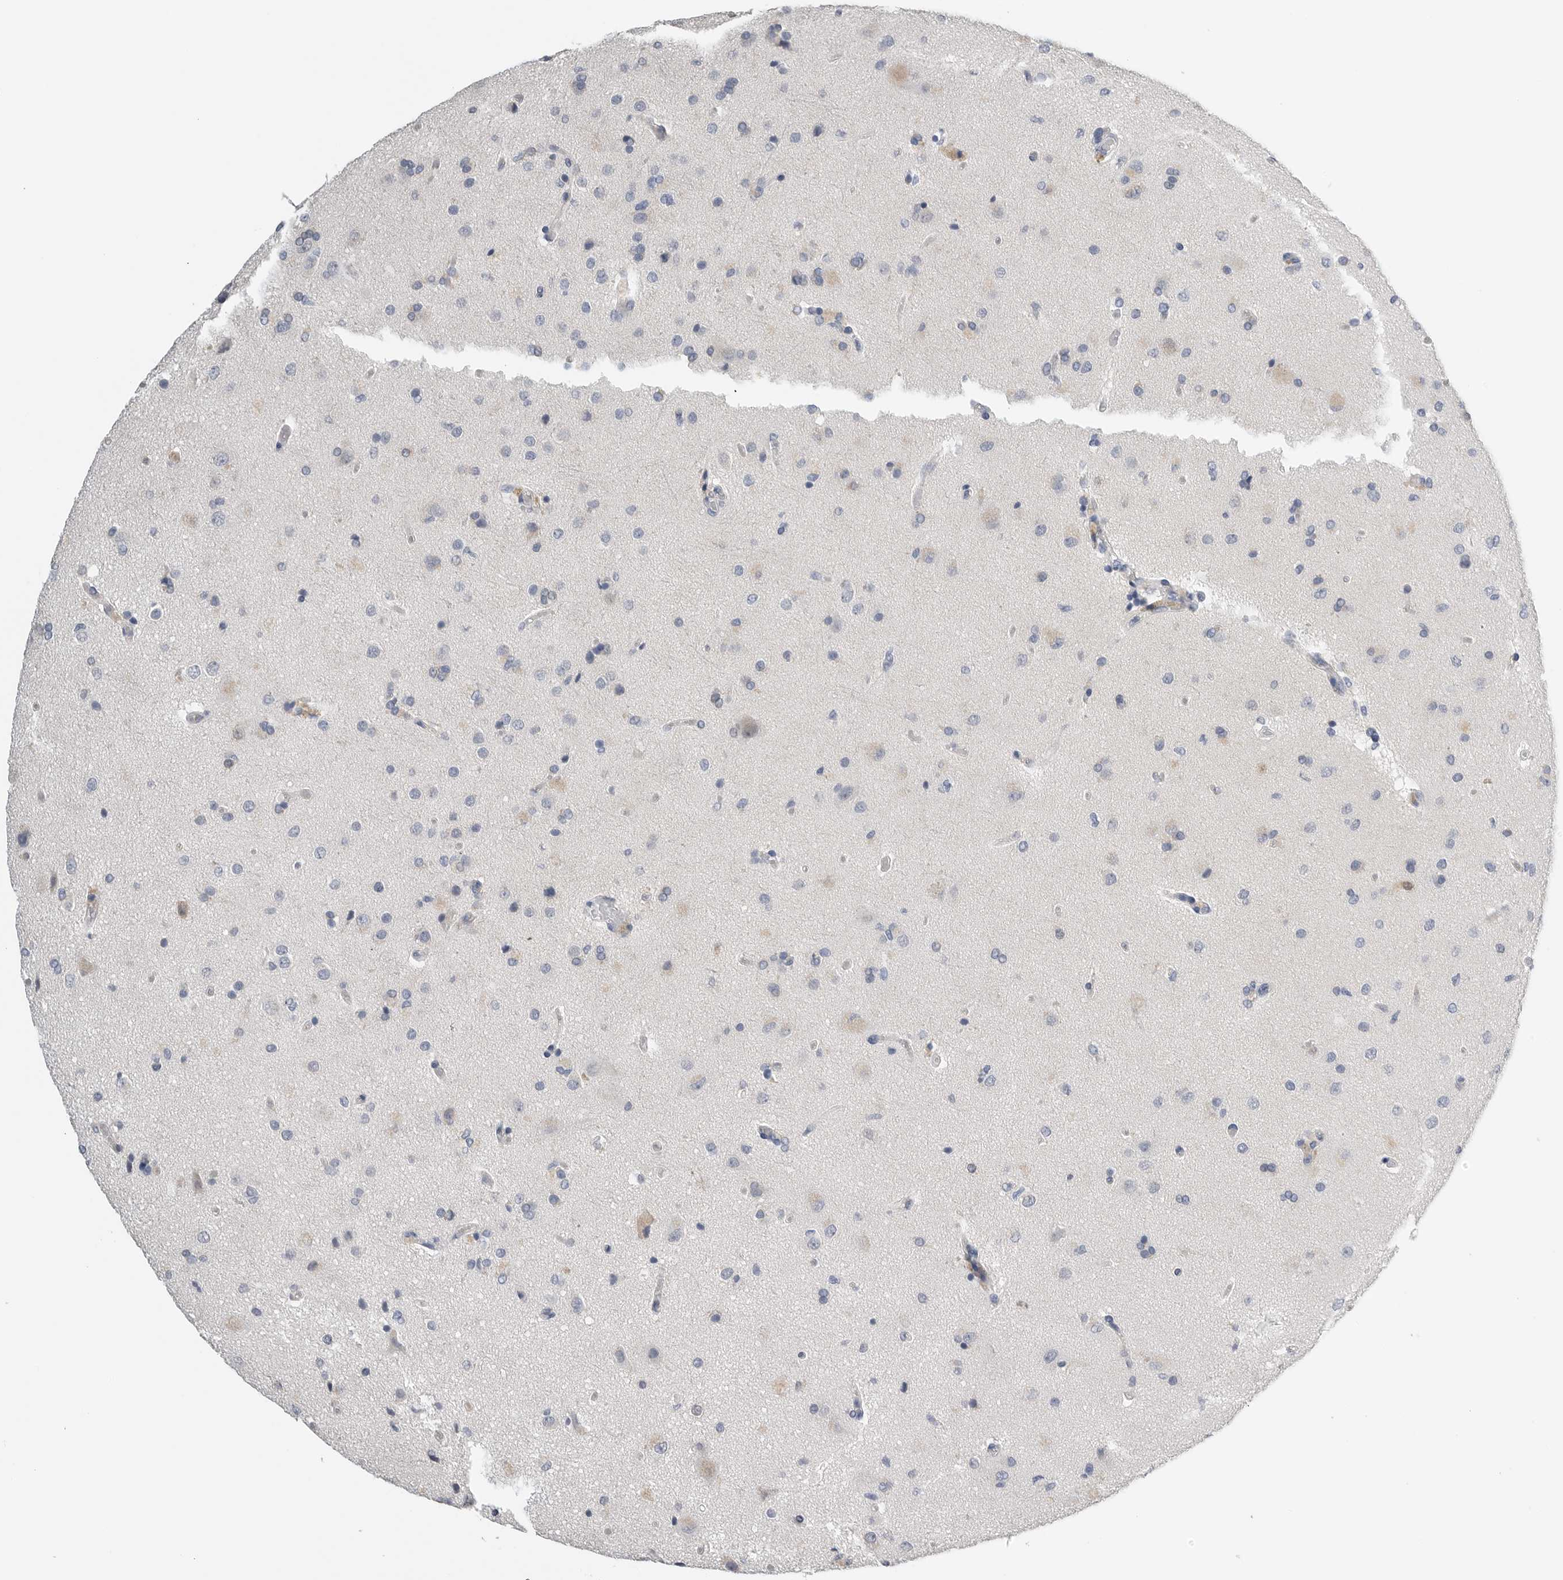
{"staining": {"intensity": "negative", "quantity": "none", "location": "none"}, "tissue": "glioma", "cell_type": "Tumor cells", "image_type": "cancer", "snomed": [{"axis": "morphology", "description": "Glioma, malignant, High grade"}, {"axis": "topography", "description": "Brain"}], "caption": "A high-resolution histopathology image shows immunohistochemistry (IHC) staining of glioma, which demonstrates no significant staining in tumor cells.", "gene": "FABP6", "patient": {"sex": "male", "age": 72}}